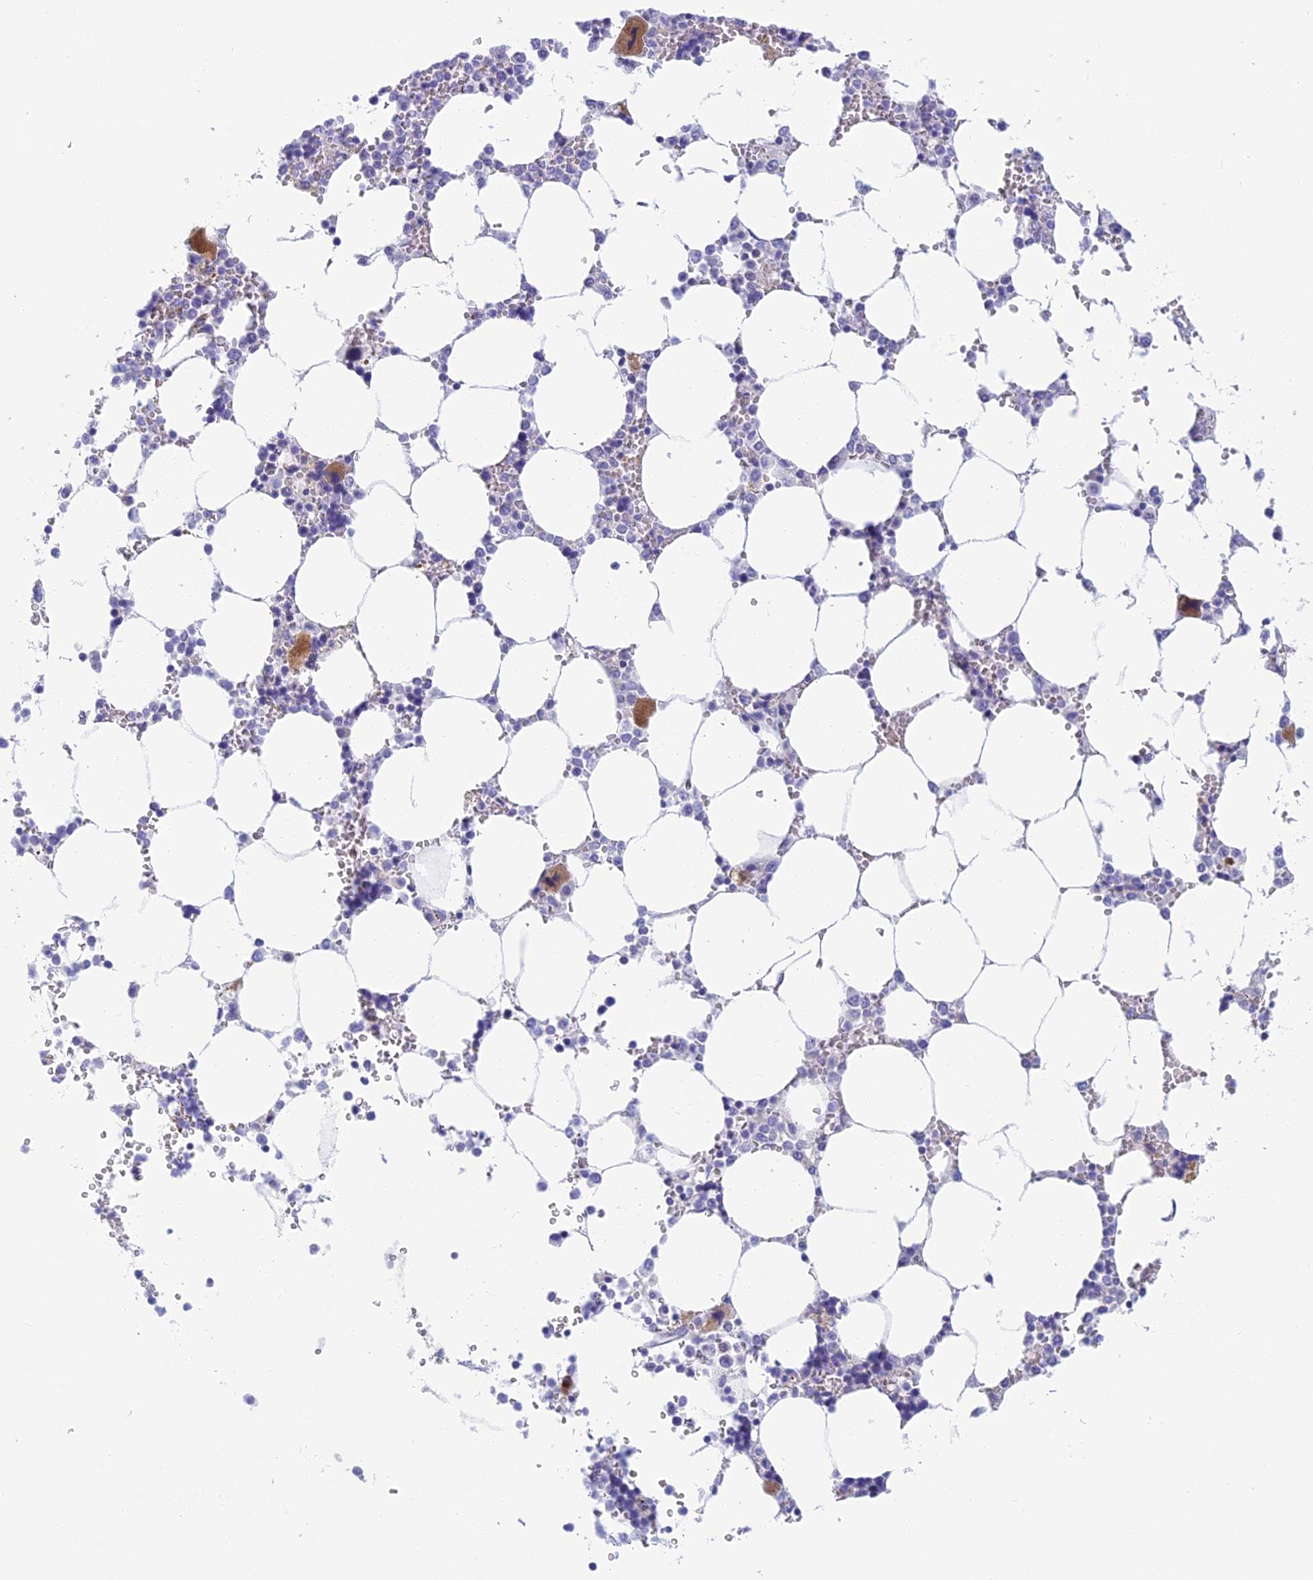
{"staining": {"intensity": "moderate", "quantity": "<25%", "location": "cytoplasmic/membranous"}, "tissue": "bone marrow", "cell_type": "Hematopoietic cells", "image_type": "normal", "snomed": [{"axis": "morphology", "description": "Normal tissue, NOS"}, {"axis": "topography", "description": "Bone marrow"}], "caption": "This image exhibits normal bone marrow stained with immunohistochemistry (IHC) to label a protein in brown. The cytoplasmic/membranous of hematopoietic cells show moderate positivity for the protein. Nuclei are counter-stained blue.", "gene": "TMEM161B", "patient": {"sex": "male", "age": 64}}